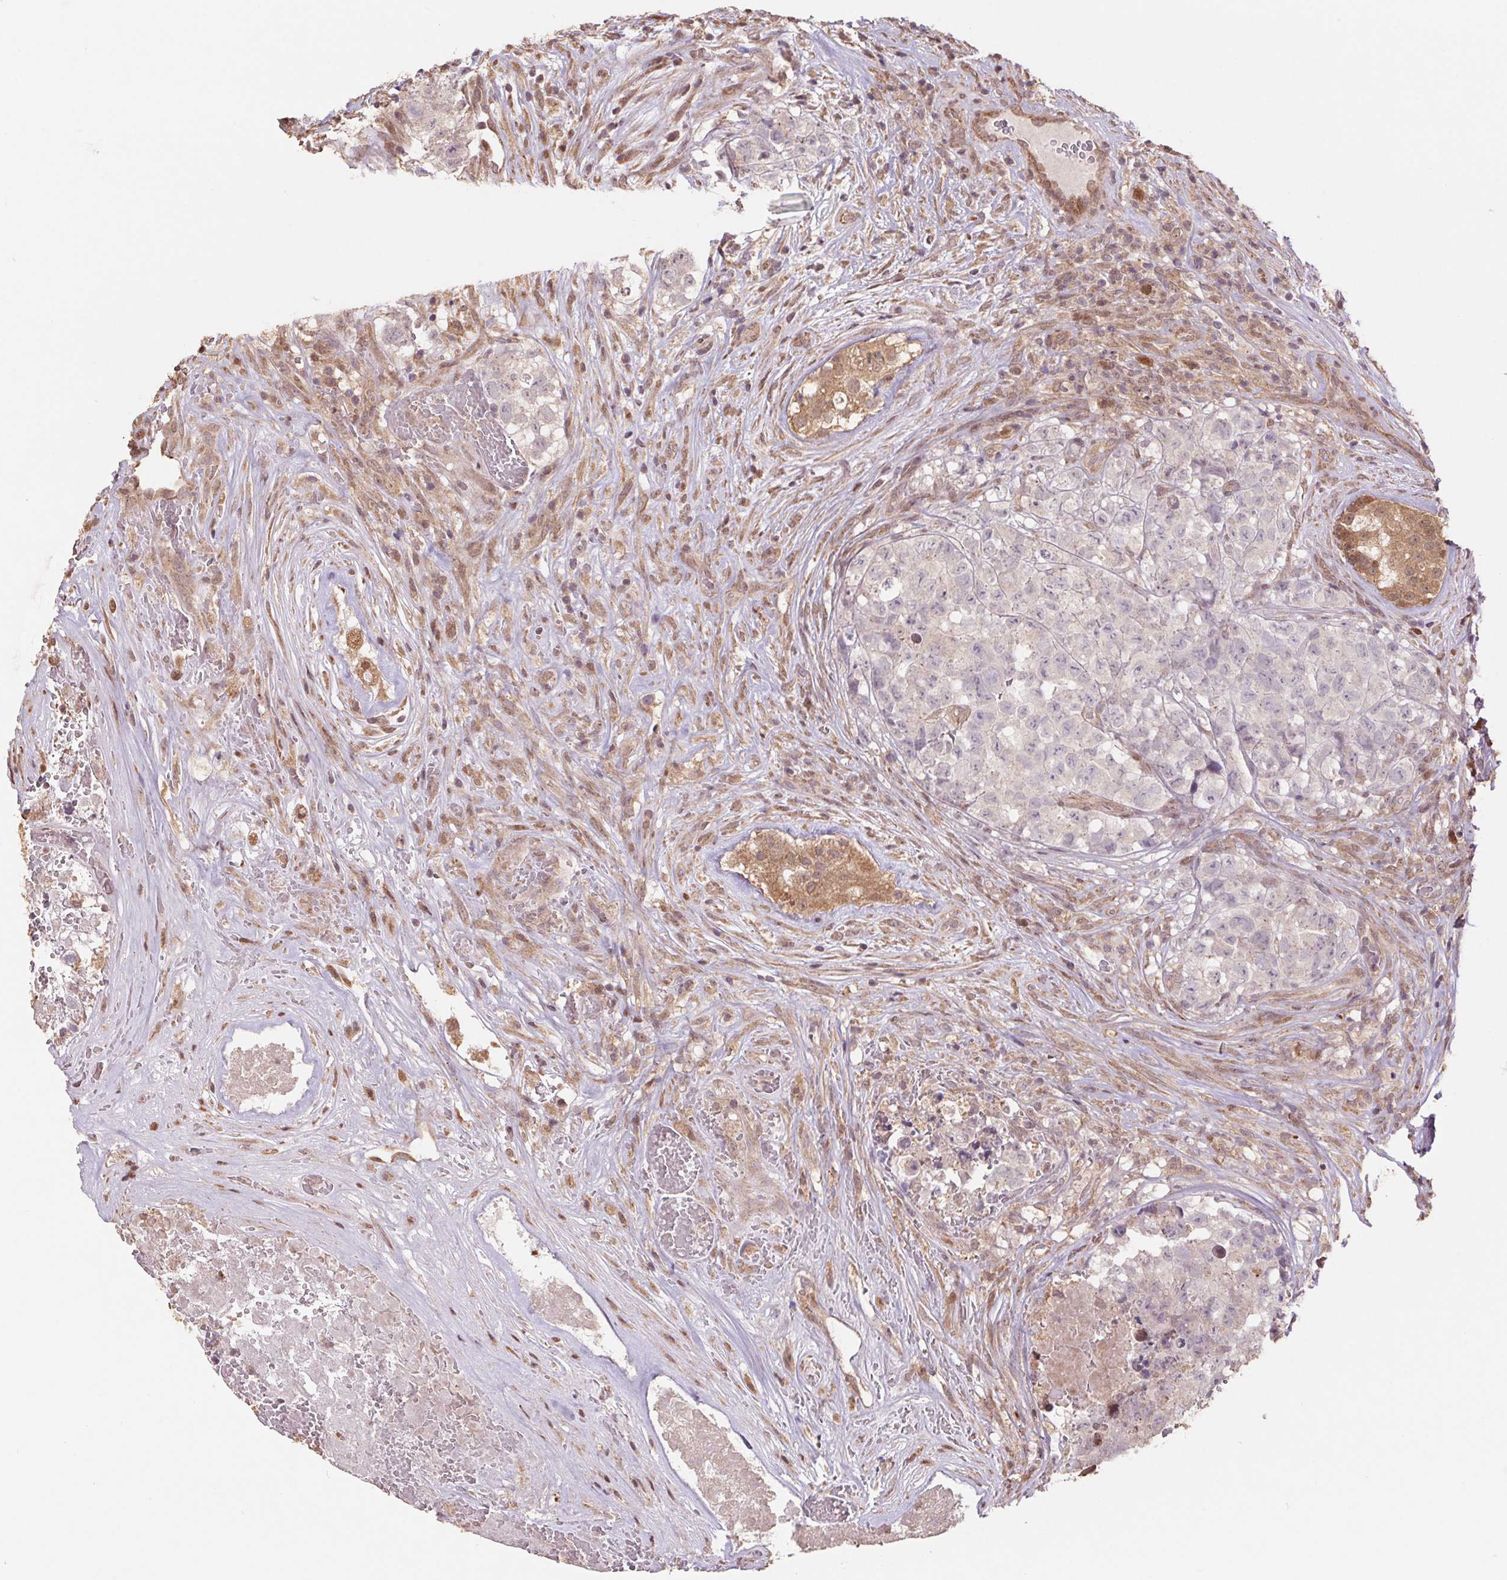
{"staining": {"intensity": "negative", "quantity": "none", "location": "none"}, "tissue": "testis cancer", "cell_type": "Tumor cells", "image_type": "cancer", "snomed": [{"axis": "morphology", "description": "Carcinoma, Embryonal, NOS"}, {"axis": "topography", "description": "Testis"}], "caption": "DAB immunohistochemical staining of human testis cancer shows no significant positivity in tumor cells. The staining was performed using DAB to visualize the protein expression in brown, while the nuclei were stained in blue with hematoxylin (Magnification: 20x).", "gene": "CUTA", "patient": {"sex": "male", "age": 18}}